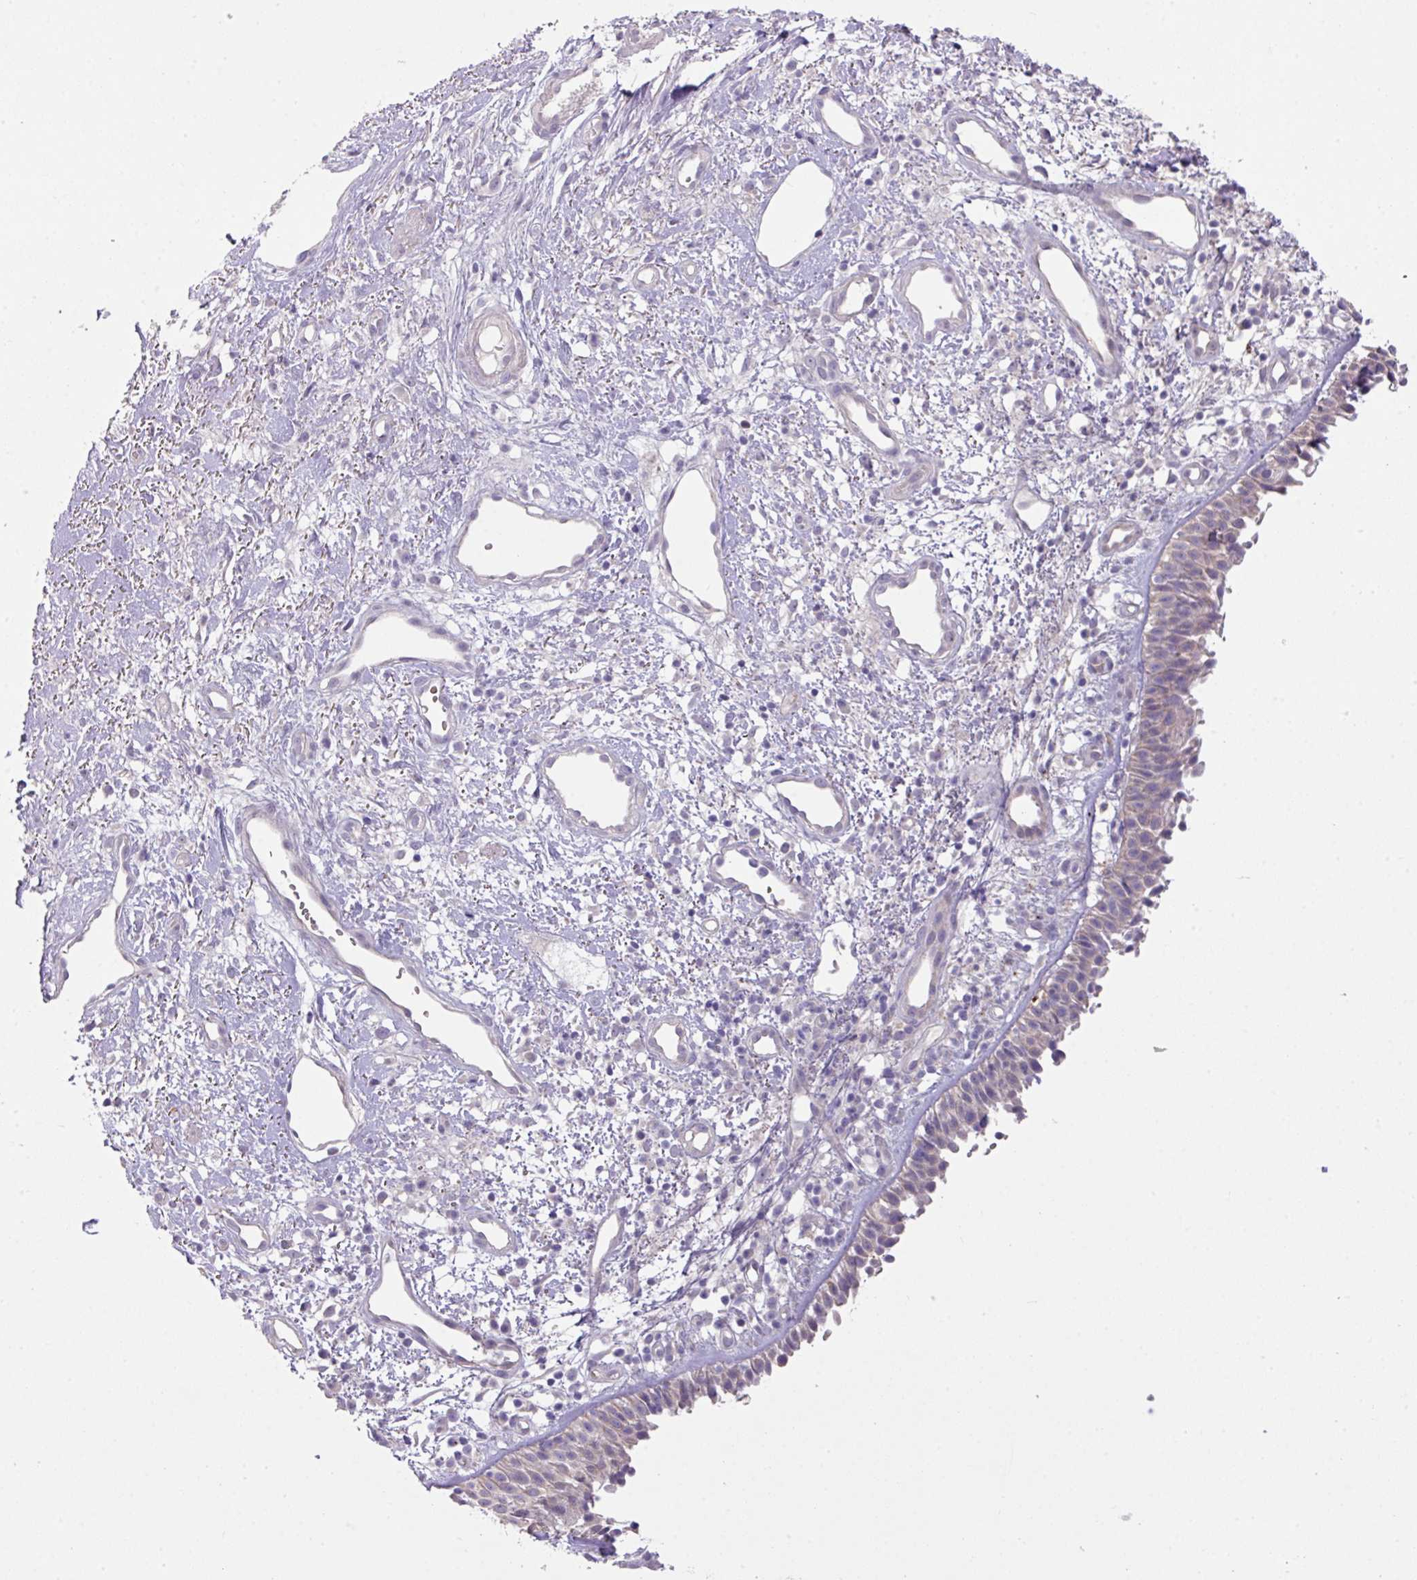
{"staining": {"intensity": "weak", "quantity": "<25%", "location": "cytoplasmic/membranous"}, "tissue": "nasopharynx", "cell_type": "Respiratory epithelial cells", "image_type": "normal", "snomed": [{"axis": "morphology", "description": "Normal tissue, NOS"}, {"axis": "topography", "description": "Cartilage tissue"}, {"axis": "topography", "description": "Nasopharynx"}, {"axis": "topography", "description": "Thyroid gland"}], "caption": "DAB immunohistochemical staining of benign human nasopharynx reveals no significant expression in respiratory epithelial cells.", "gene": "PRADC1", "patient": {"sex": "male", "age": 63}}